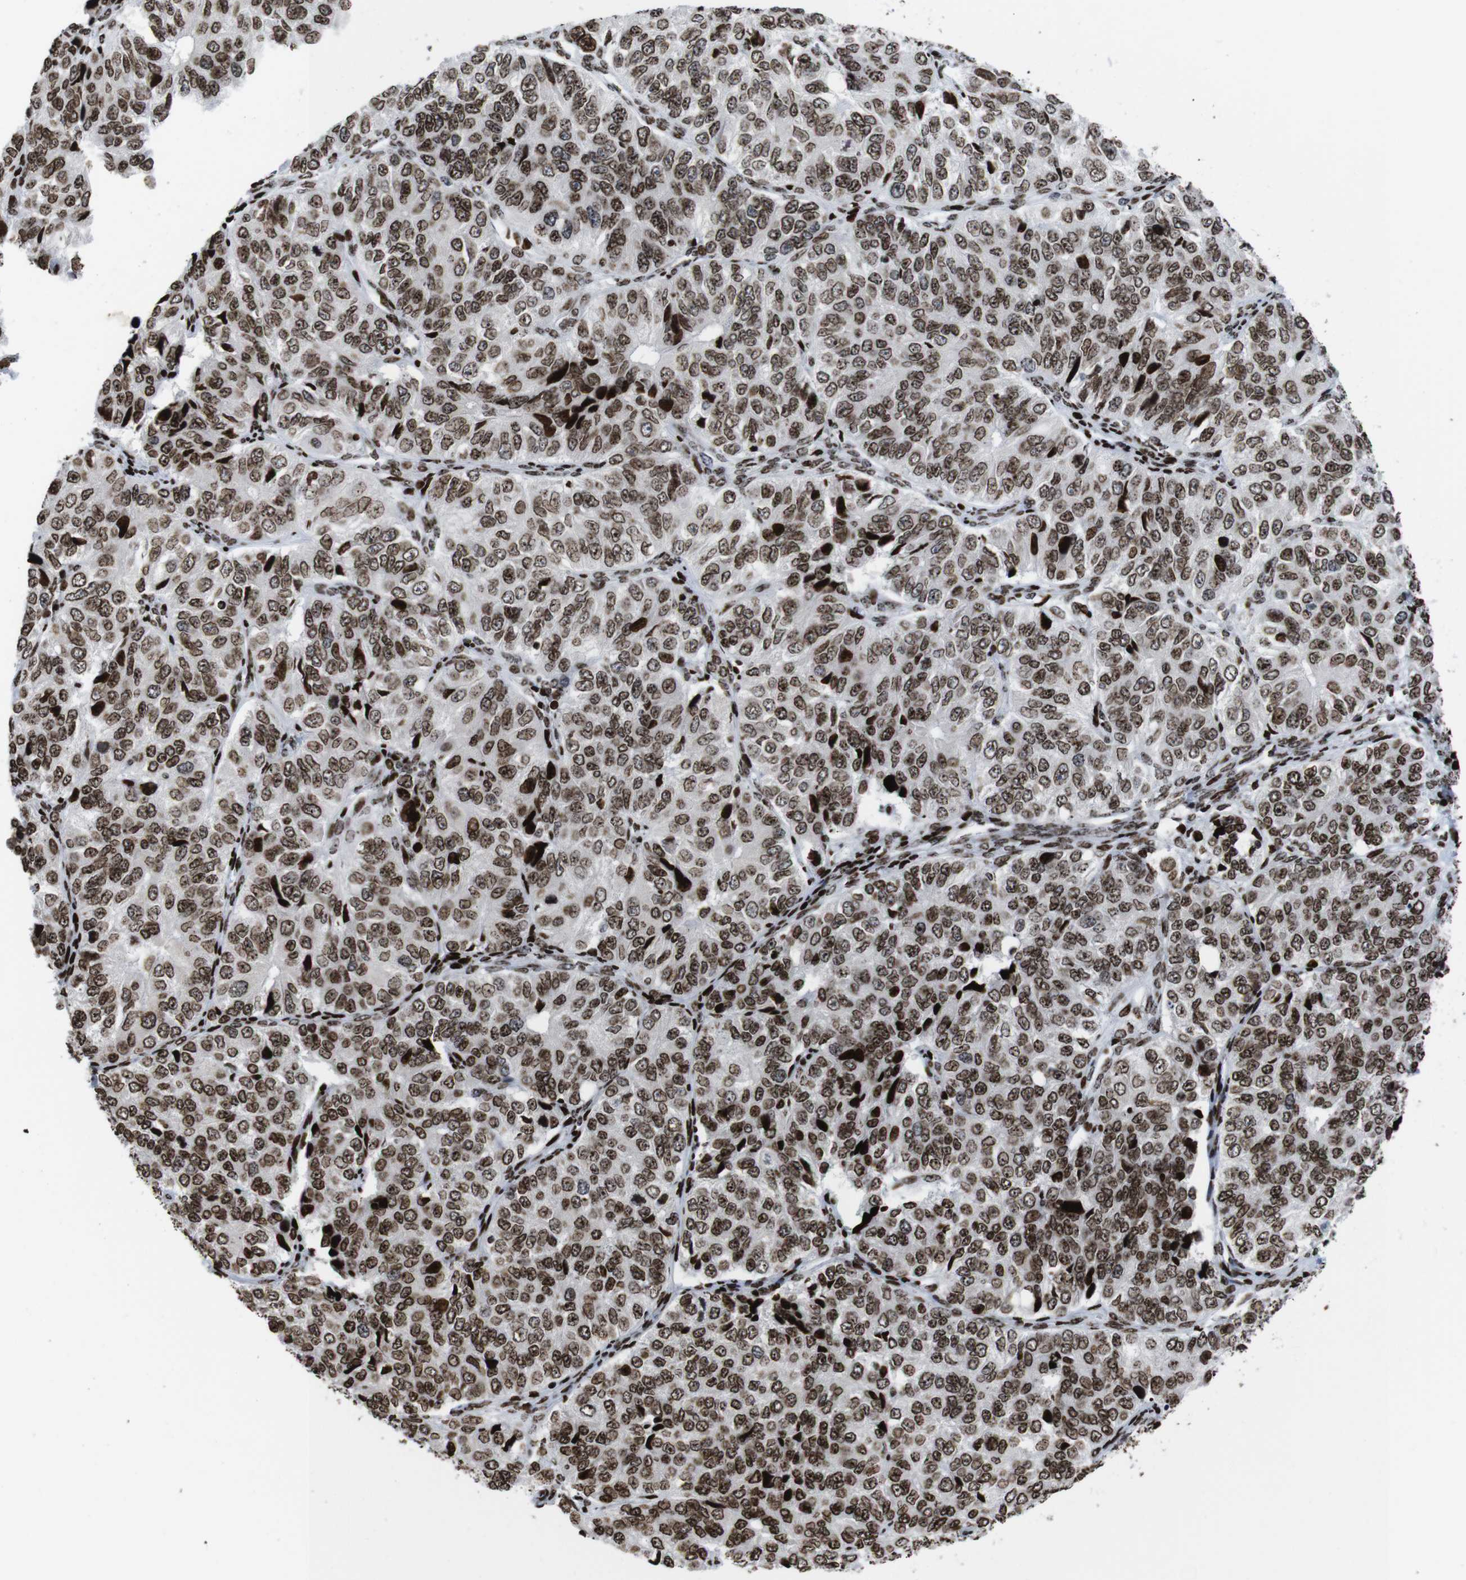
{"staining": {"intensity": "moderate", "quantity": ">75%", "location": "cytoplasmic/membranous,nuclear"}, "tissue": "ovarian cancer", "cell_type": "Tumor cells", "image_type": "cancer", "snomed": [{"axis": "morphology", "description": "Carcinoma, endometroid"}, {"axis": "topography", "description": "Ovary"}], "caption": "Protein analysis of ovarian cancer tissue exhibits moderate cytoplasmic/membranous and nuclear positivity in approximately >75% of tumor cells.", "gene": "H1-4", "patient": {"sex": "female", "age": 51}}